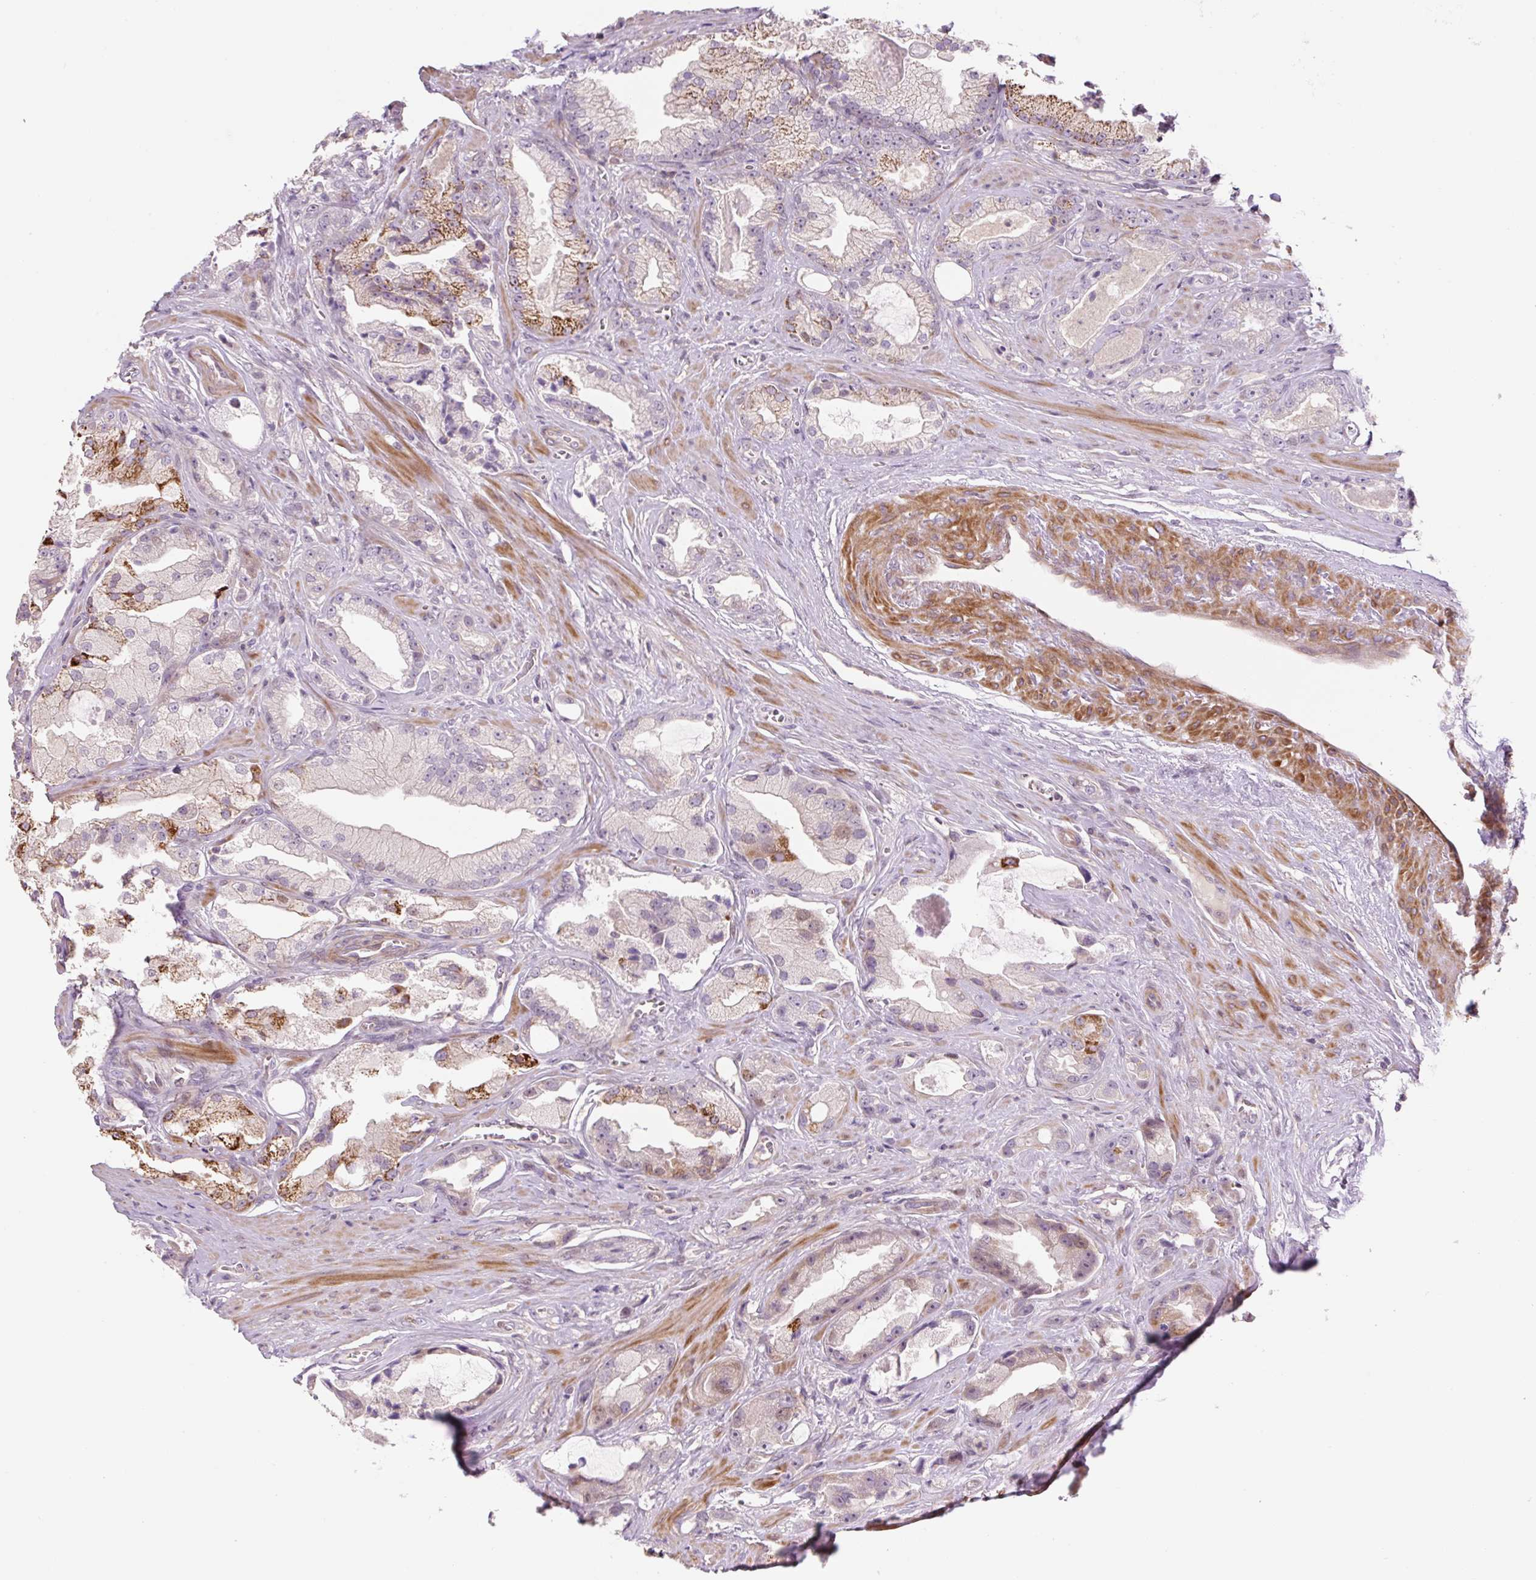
{"staining": {"intensity": "moderate", "quantity": "25%-75%", "location": "cytoplasmic/membranous"}, "tissue": "prostate cancer", "cell_type": "Tumor cells", "image_type": "cancer", "snomed": [{"axis": "morphology", "description": "Adenocarcinoma, High grade"}, {"axis": "topography", "description": "Prostate"}], "caption": "IHC micrograph of neoplastic tissue: human prostate cancer (high-grade adenocarcinoma) stained using IHC reveals medium levels of moderate protein expression localized specifically in the cytoplasmic/membranous of tumor cells, appearing as a cytoplasmic/membranous brown color.", "gene": "ZNF552", "patient": {"sex": "male", "age": 68}}